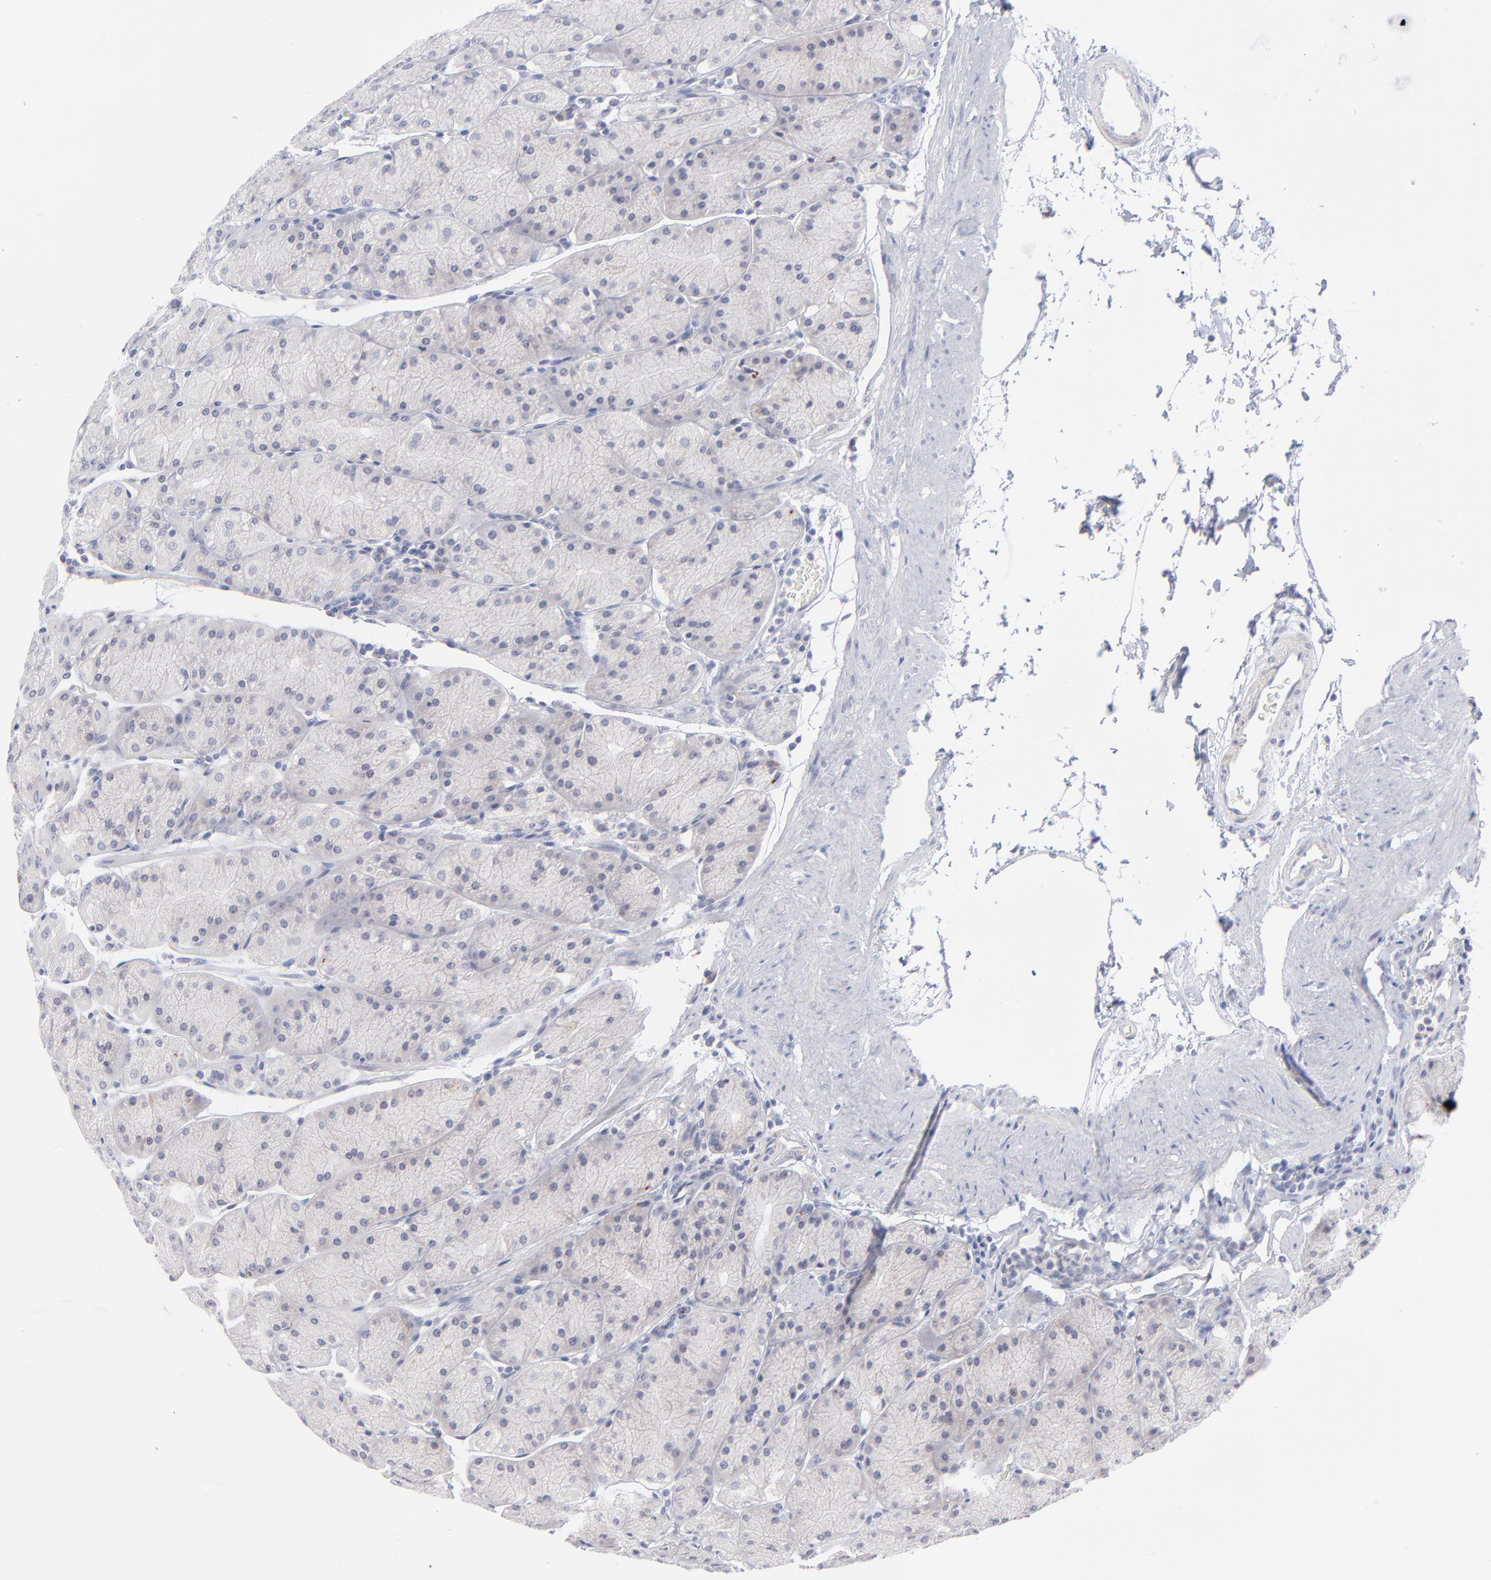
{"staining": {"intensity": "negative", "quantity": "none", "location": "none"}, "tissue": "stomach", "cell_type": "Glandular cells", "image_type": "normal", "snomed": [{"axis": "morphology", "description": "Normal tissue, NOS"}, {"axis": "topography", "description": "Stomach, upper"}, {"axis": "topography", "description": "Stomach"}], "caption": "The photomicrograph reveals no significant expression in glandular cells of stomach.", "gene": "MTHFD2", "patient": {"sex": "male", "age": 76}}